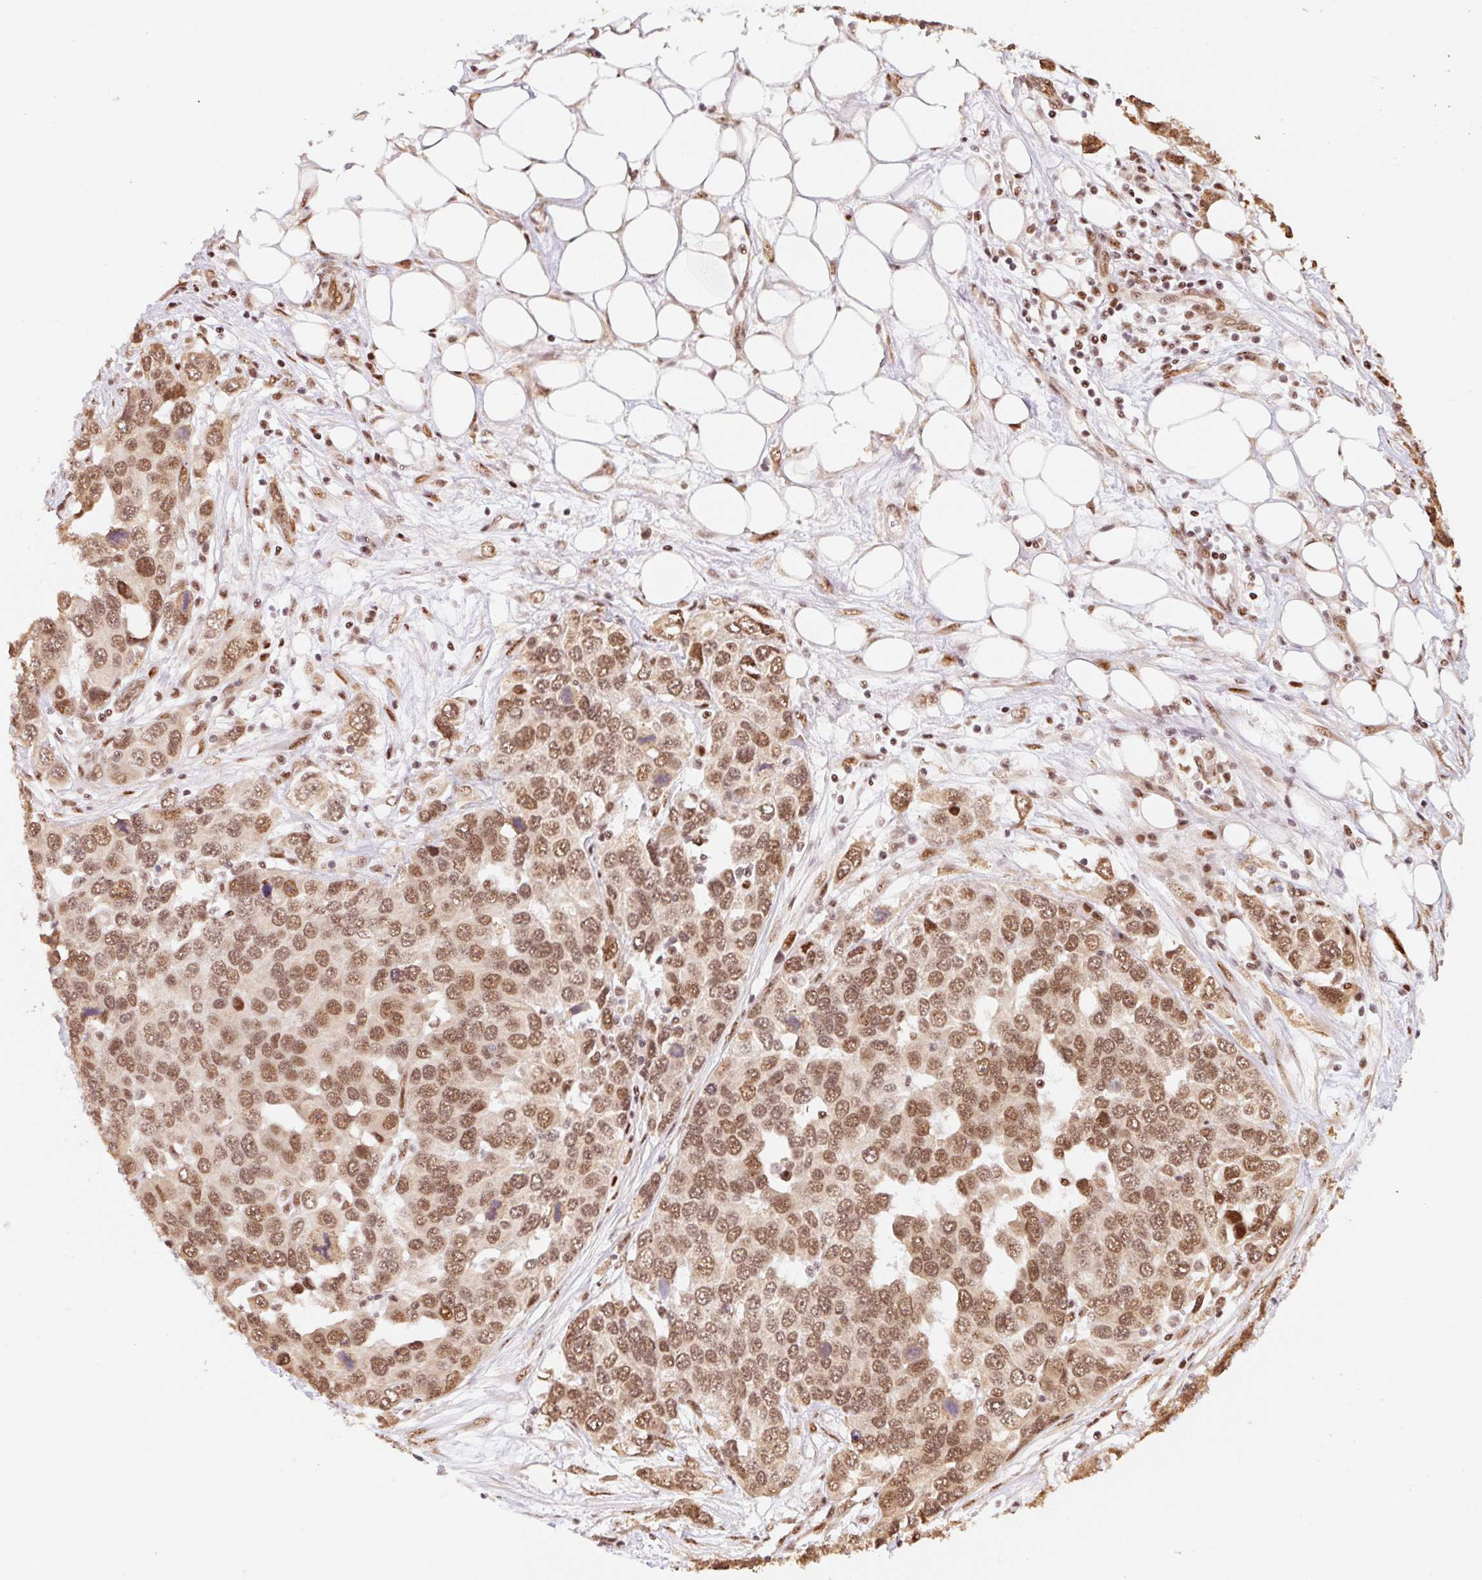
{"staining": {"intensity": "moderate", "quantity": ">75%", "location": "nuclear"}, "tissue": "ovarian cancer", "cell_type": "Tumor cells", "image_type": "cancer", "snomed": [{"axis": "morphology", "description": "Cystadenocarcinoma, serous, NOS"}, {"axis": "topography", "description": "Ovary"}], "caption": "This is a micrograph of immunohistochemistry staining of ovarian cancer (serous cystadenocarcinoma), which shows moderate staining in the nuclear of tumor cells.", "gene": "INTS8", "patient": {"sex": "female", "age": 76}}